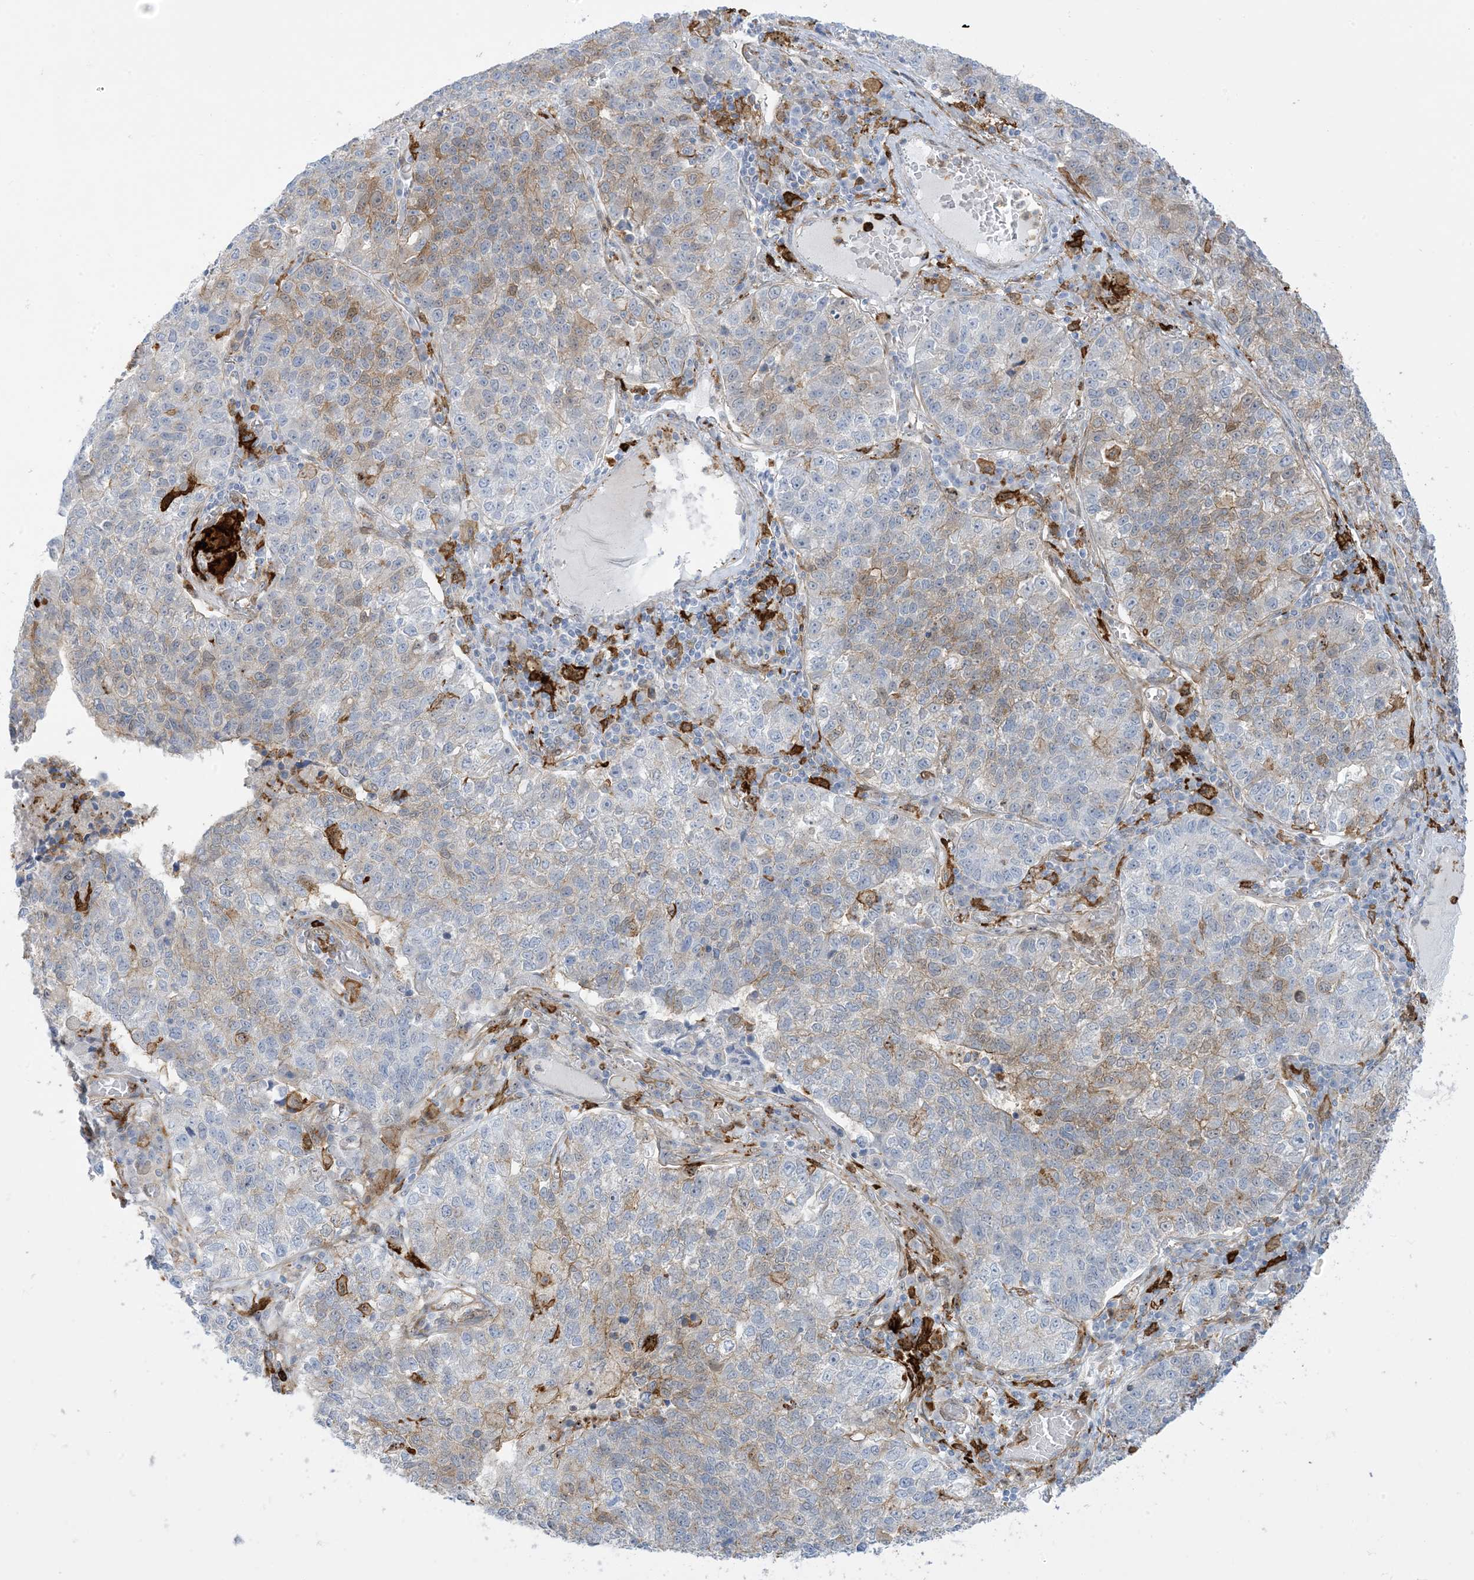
{"staining": {"intensity": "moderate", "quantity": "<25%", "location": "cytoplasmic/membranous"}, "tissue": "lung cancer", "cell_type": "Tumor cells", "image_type": "cancer", "snomed": [{"axis": "morphology", "description": "Adenocarcinoma, NOS"}, {"axis": "topography", "description": "Lung"}], "caption": "Lung cancer stained with DAB immunohistochemistry (IHC) shows low levels of moderate cytoplasmic/membranous staining in approximately <25% of tumor cells.", "gene": "ICMT", "patient": {"sex": "male", "age": 49}}